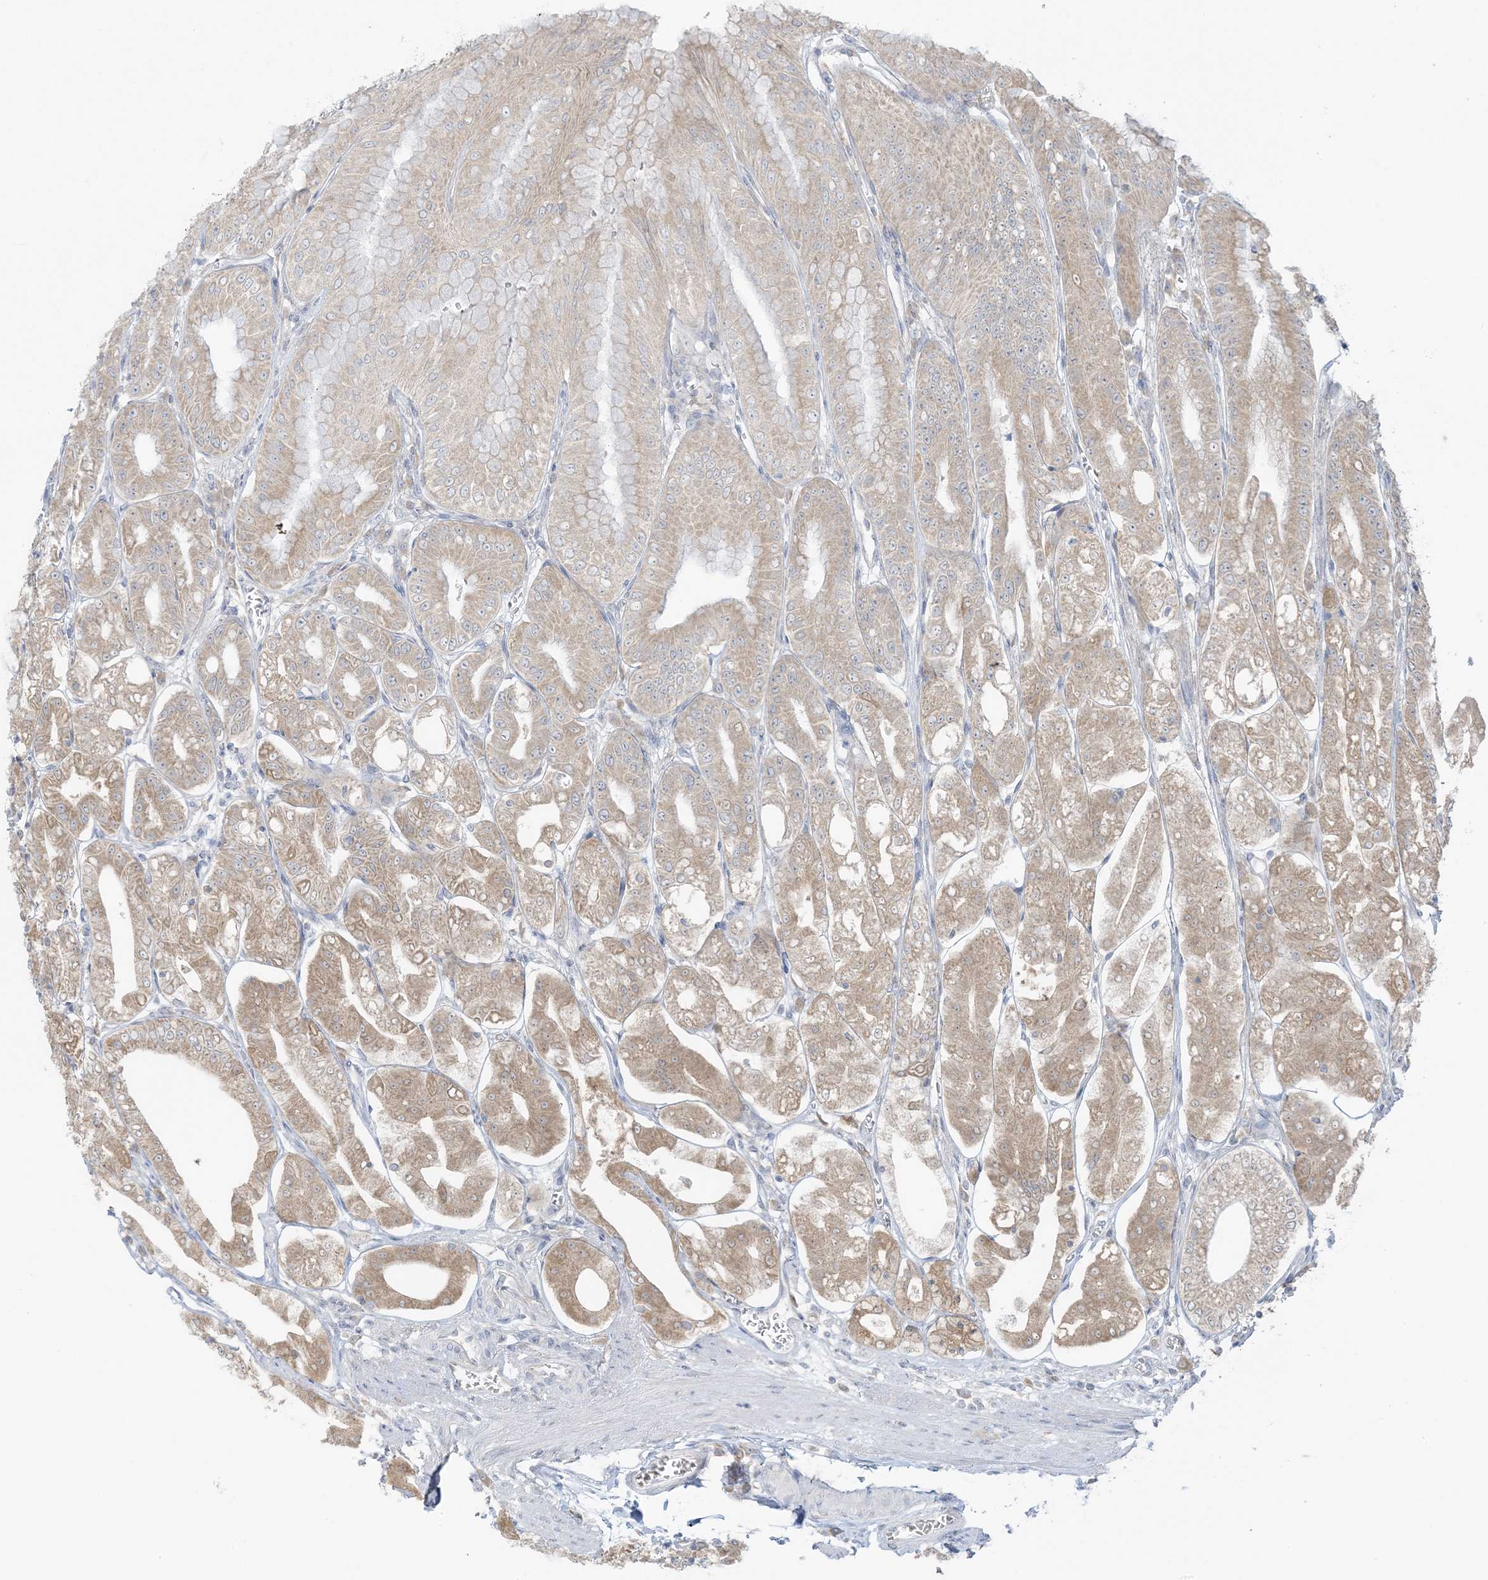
{"staining": {"intensity": "moderate", "quantity": ">75%", "location": "cytoplasmic/membranous"}, "tissue": "stomach", "cell_type": "Glandular cells", "image_type": "normal", "snomed": [{"axis": "morphology", "description": "Normal tissue, NOS"}, {"axis": "topography", "description": "Stomach, lower"}], "caption": "Protein staining of benign stomach shows moderate cytoplasmic/membranous staining in about >75% of glandular cells. The protein is shown in brown color, while the nuclei are stained blue.", "gene": "EEFSEC", "patient": {"sex": "male", "age": 71}}